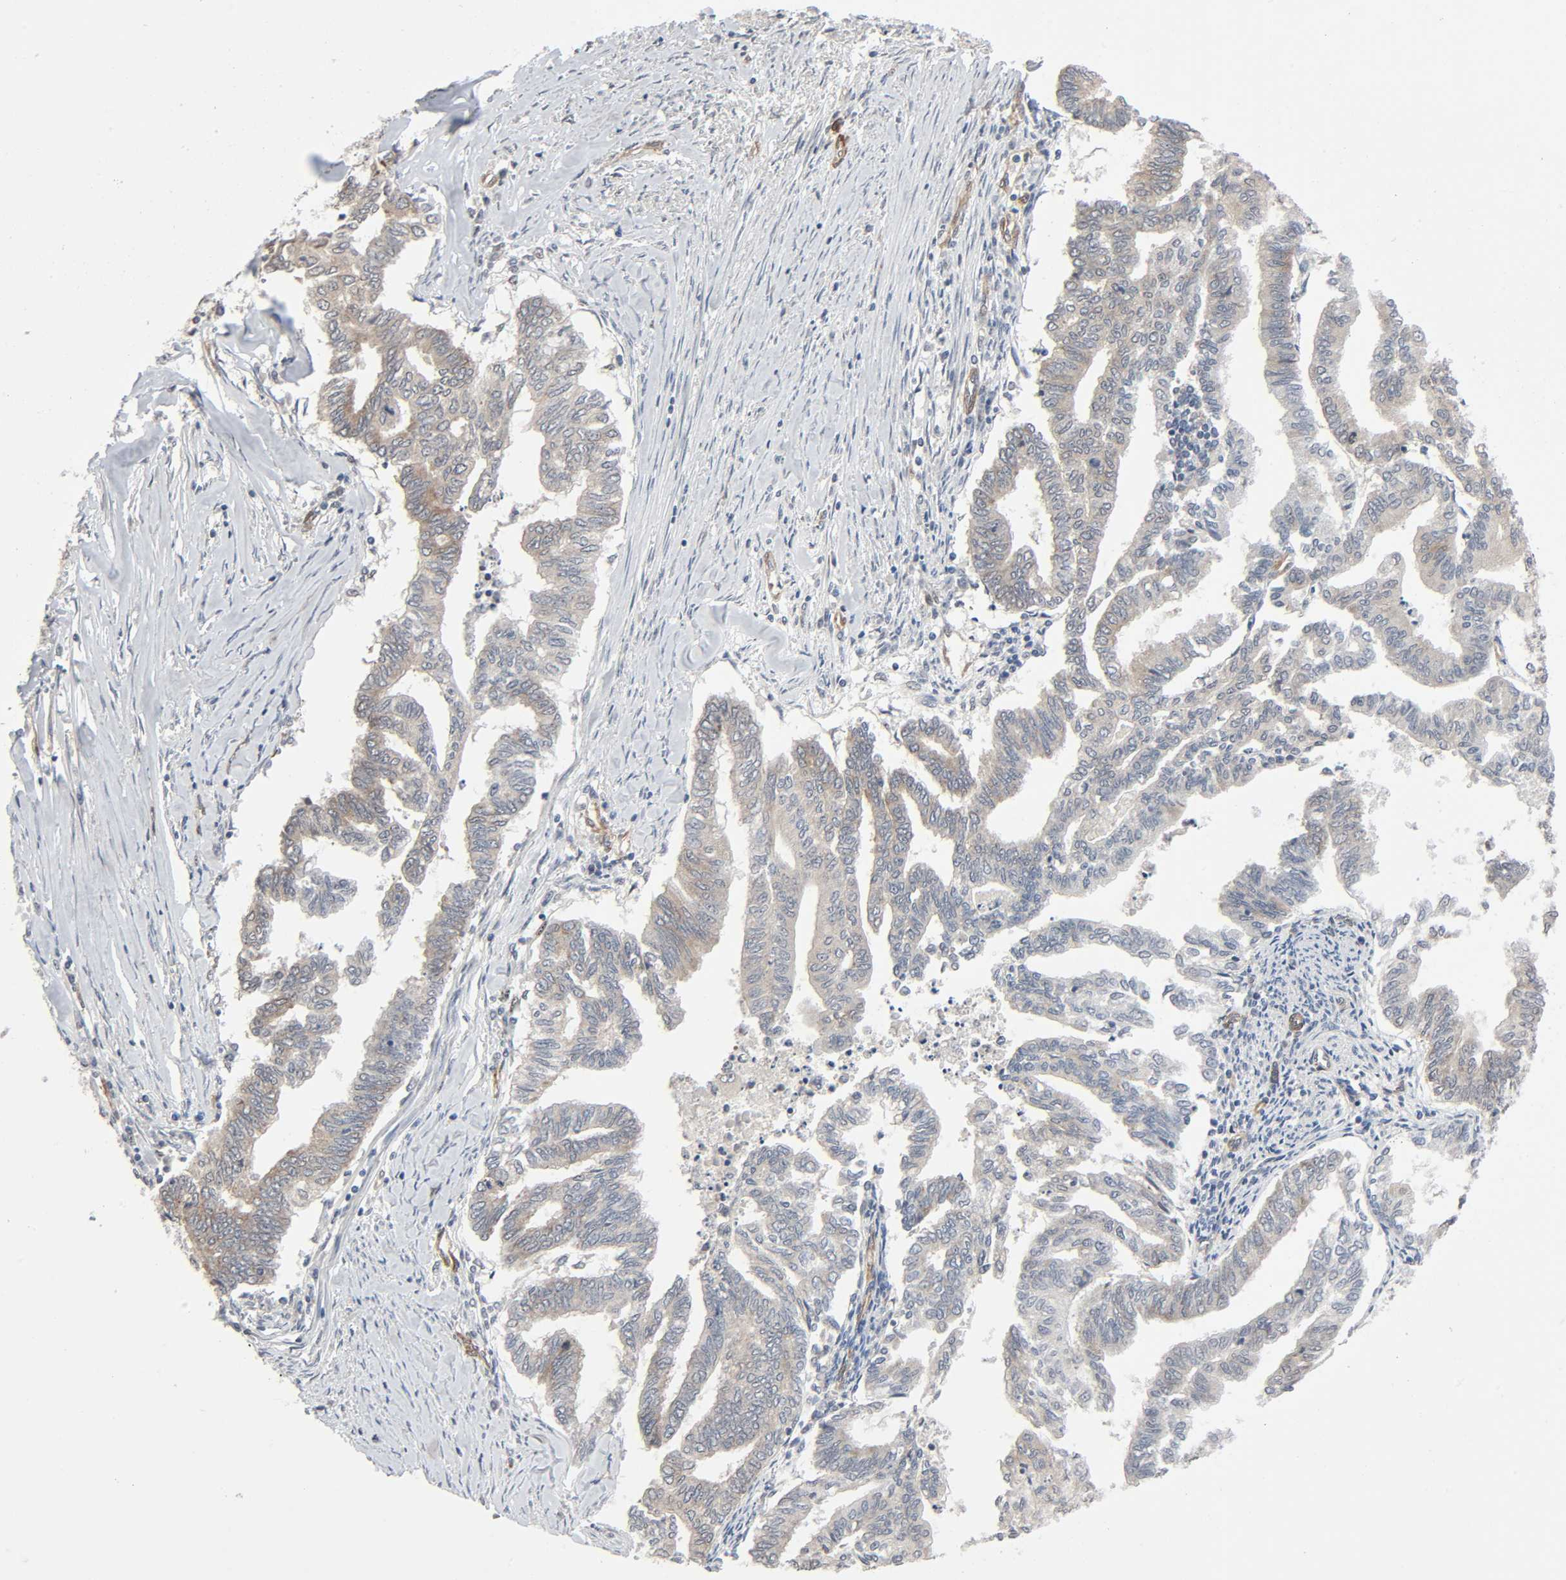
{"staining": {"intensity": "weak", "quantity": ">75%", "location": "cytoplasmic/membranous"}, "tissue": "endometrial cancer", "cell_type": "Tumor cells", "image_type": "cancer", "snomed": [{"axis": "morphology", "description": "Adenocarcinoma, NOS"}, {"axis": "topography", "description": "Endometrium"}], "caption": "A high-resolution photomicrograph shows immunohistochemistry (IHC) staining of endometrial adenocarcinoma, which exhibits weak cytoplasmic/membranous staining in about >75% of tumor cells. The staining was performed using DAB to visualize the protein expression in brown, while the nuclei were stained in blue with hematoxylin (Magnification: 20x).", "gene": "PTK2", "patient": {"sex": "female", "age": 79}}